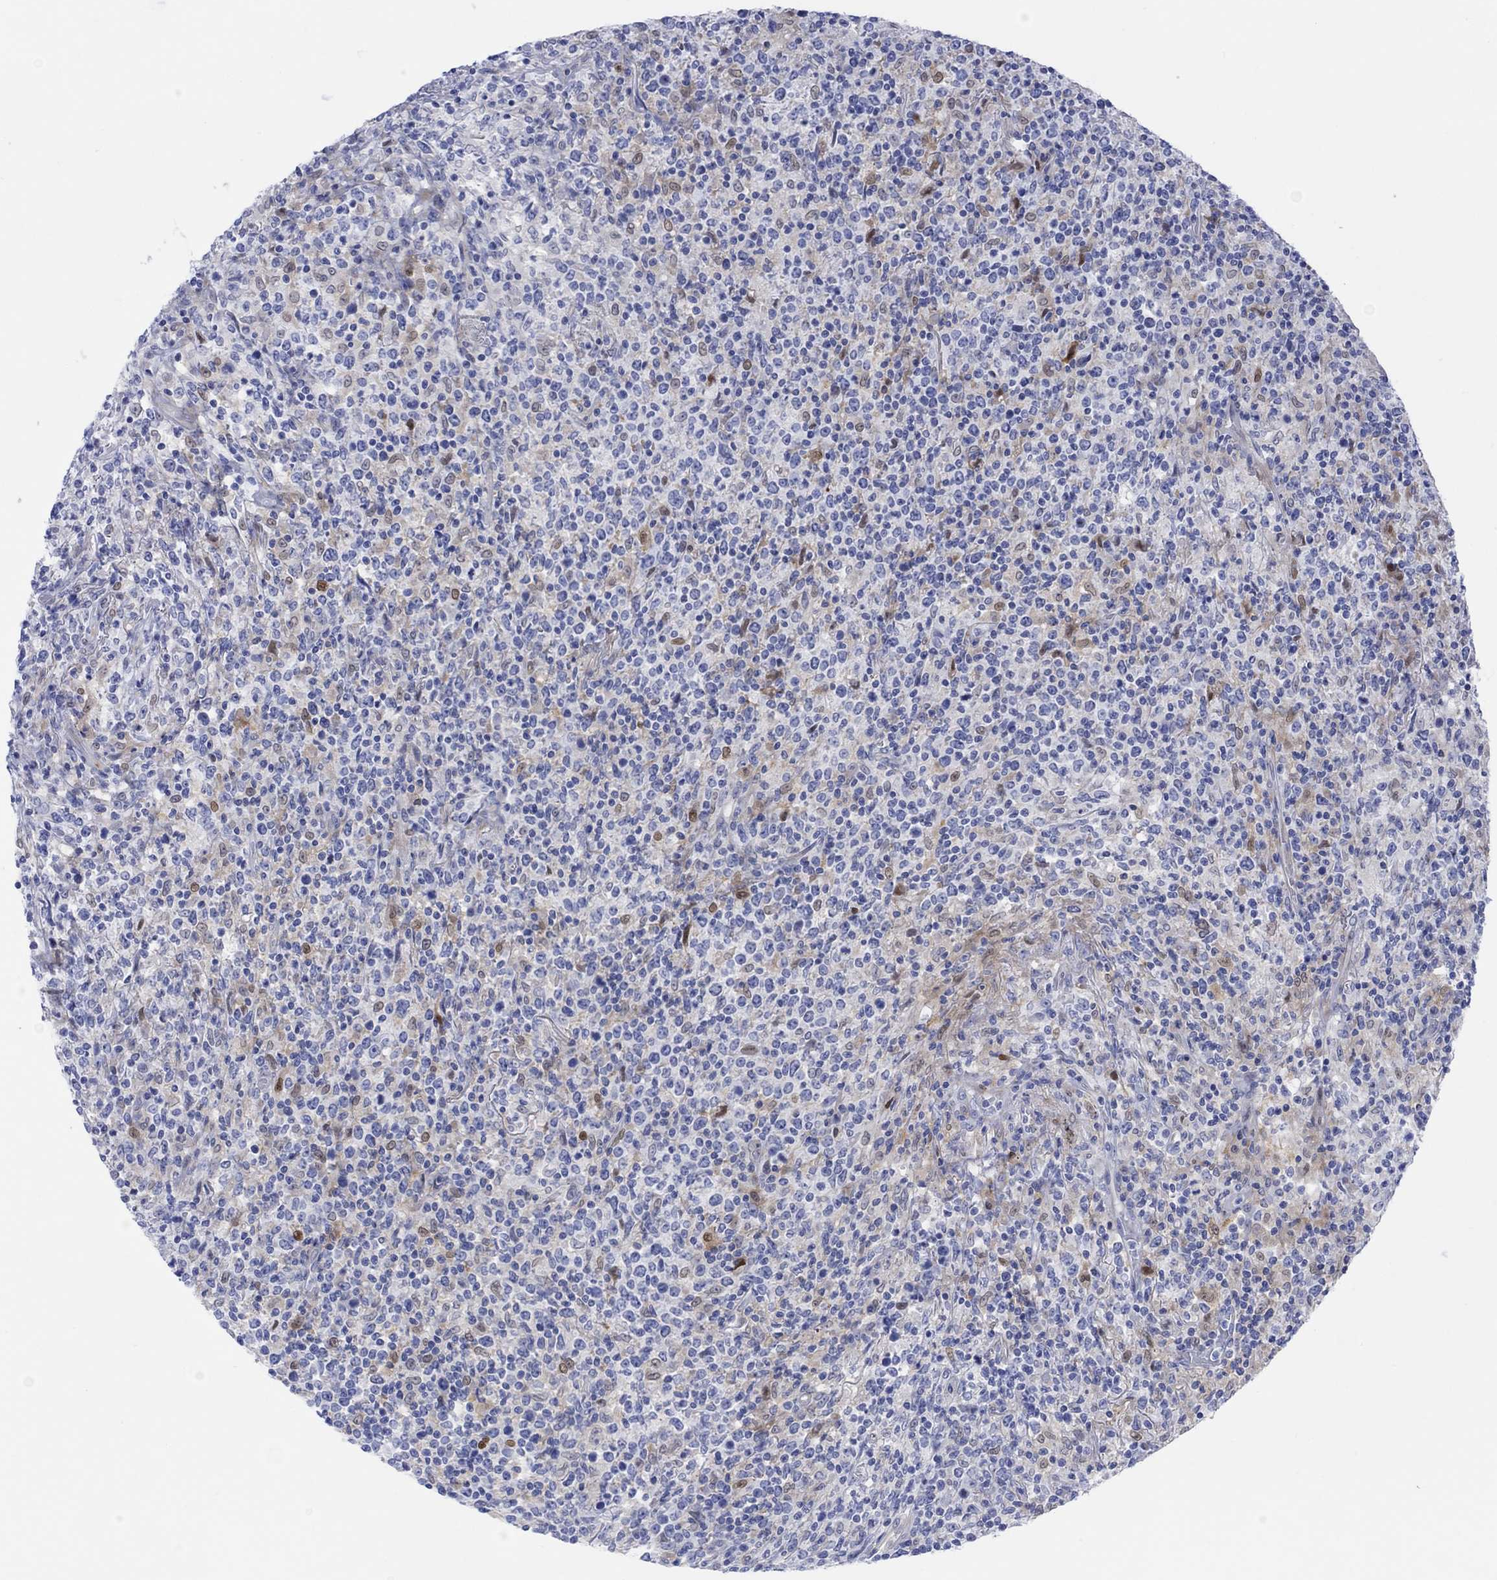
{"staining": {"intensity": "negative", "quantity": "none", "location": "none"}, "tissue": "lymphoma", "cell_type": "Tumor cells", "image_type": "cancer", "snomed": [{"axis": "morphology", "description": "Malignant lymphoma, non-Hodgkin's type, High grade"}, {"axis": "topography", "description": "Lung"}], "caption": "Tumor cells show no significant protein expression in lymphoma. (Brightfield microscopy of DAB IHC at high magnification).", "gene": "TLDC2", "patient": {"sex": "male", "age": 79}}